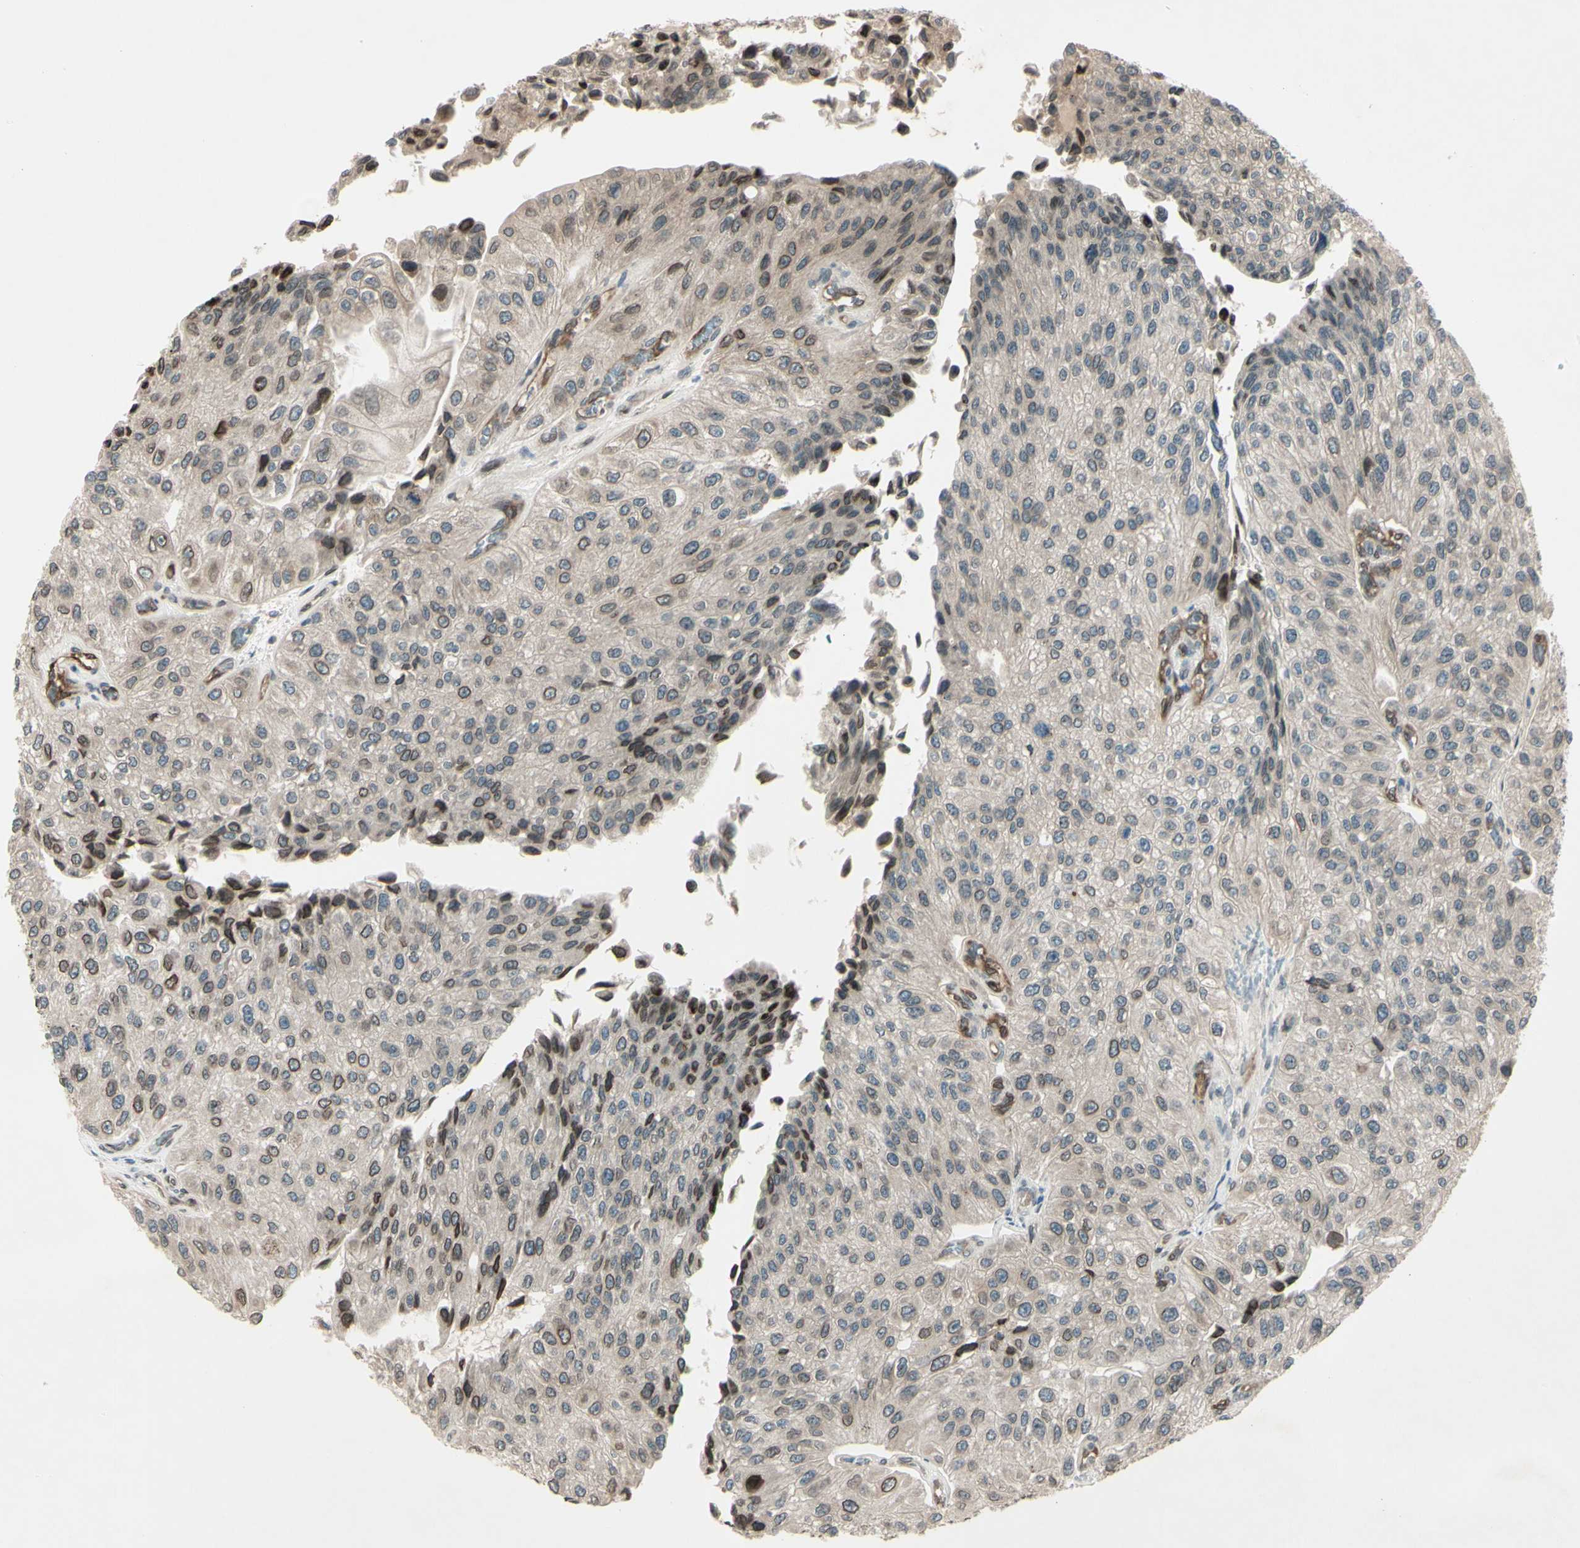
{"staining": {"intensity": "moderate", "quantity": "25%-75%", "location": "cytoplasmic/membranous,nuclear"}, "tissue": "urothelial cancer", "cell_type": "Tumor cells", "image_type": "cancer", "snomed": [{"axis": "morphology", "description": "Urothelial carcinoma, High grade"}, {"axis": "topography", "description": "Kidney"}, {"axis": "topography", "description": "Urinary bladder"}], "caption": "Tumor cells show medium levels of moderate cytoplasmic/membranous and nuclear expression in approximately 25%-75% of cells in human urothelial cancer. The staining was performed using DAB (3,3'-diaminobenzidine) to visualize the protein expression in brown, while the nuclei were stained in blue with hematoxylin (Magnification: 20x).", "gene": "MLF2", "patient": {"sex": "male", "age": 77}}